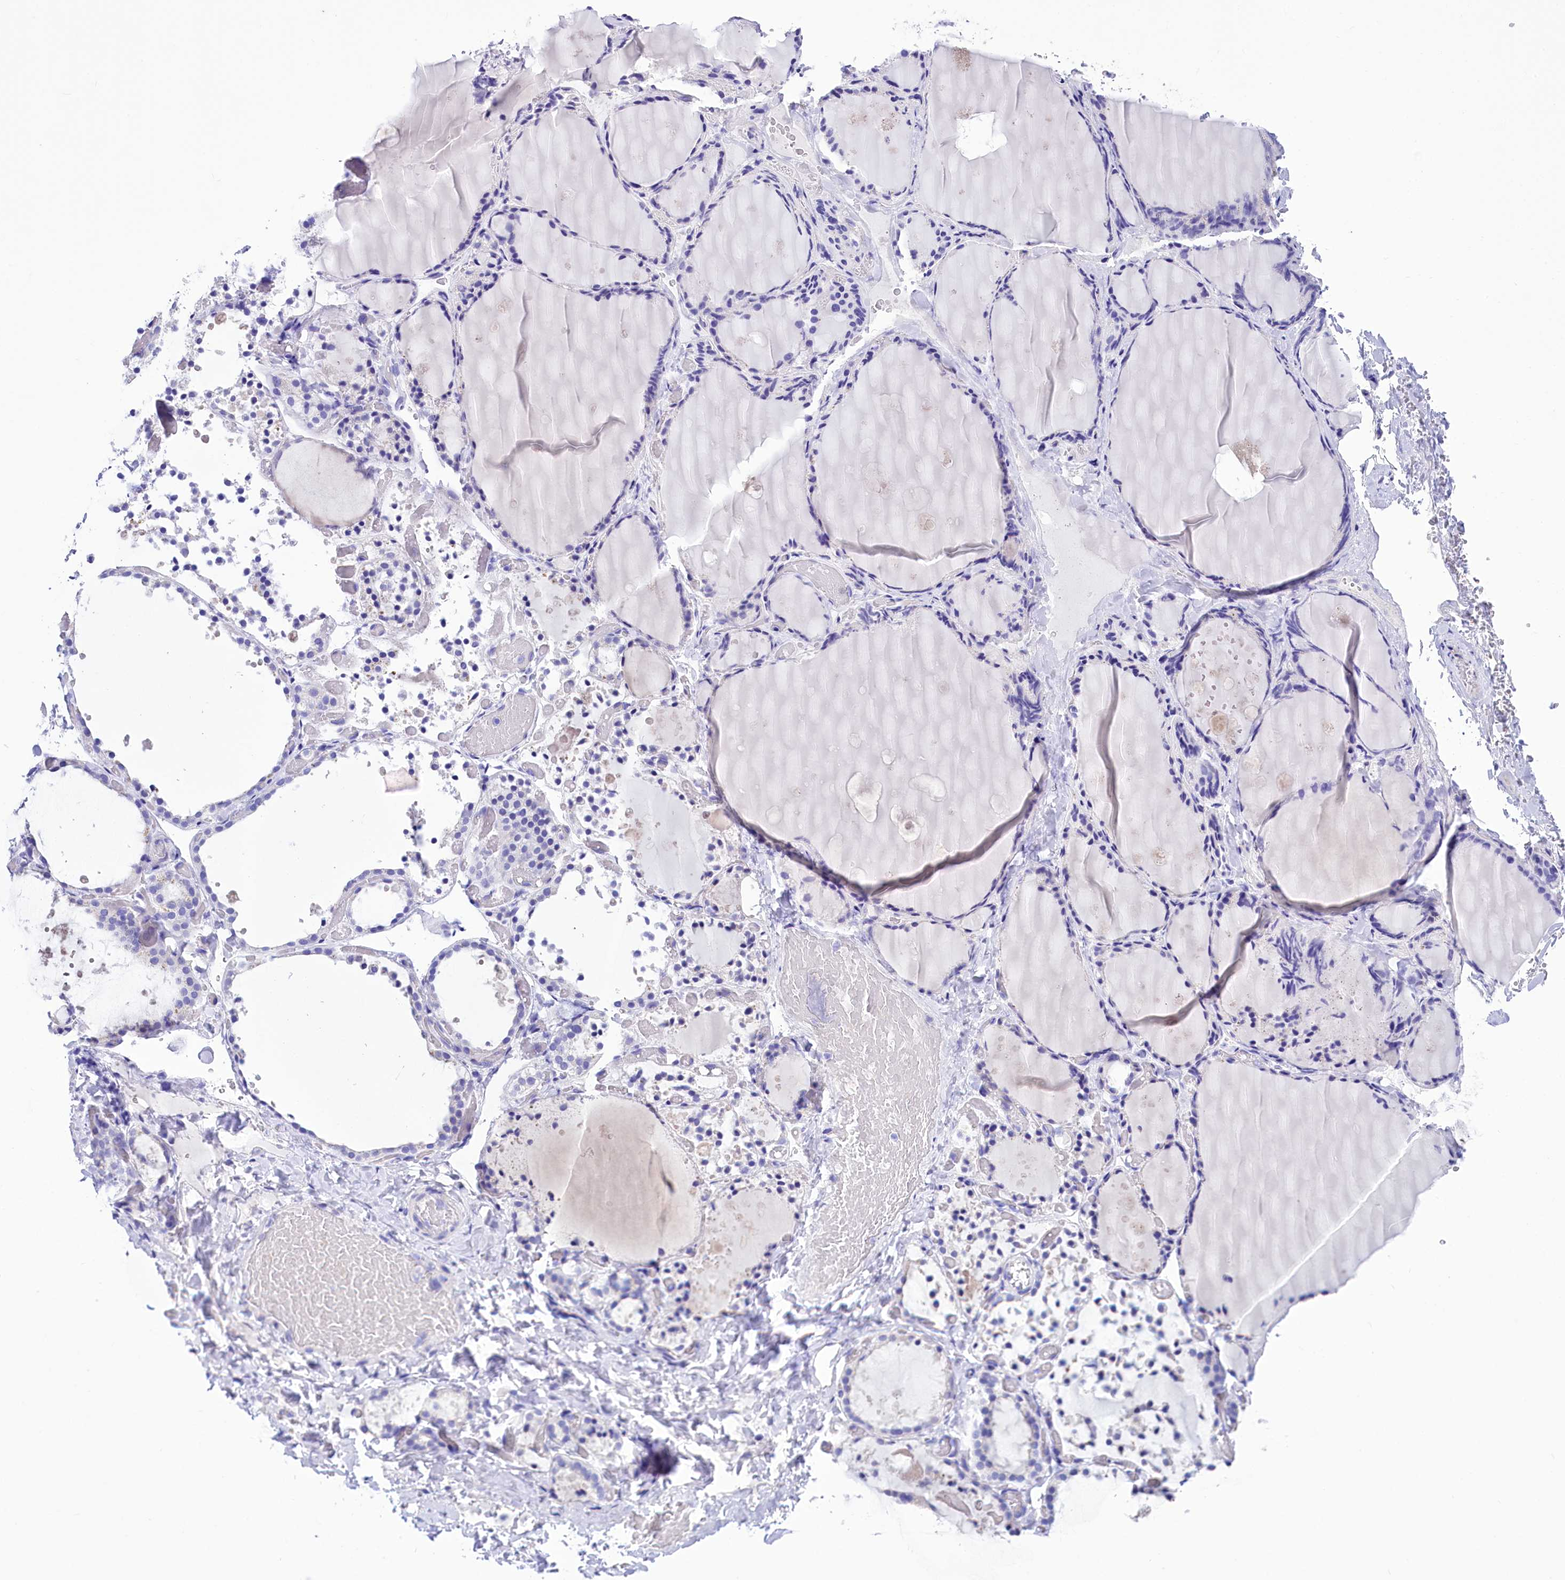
{"staining": {"intensity": "negative", "quantity": "none", "location": "none"}, "tissue": "thyroid gland", "cell_type": "Glandular cells", "image_type": "normal", "snomed": [{"axis": "morphology", "description": "Normal tissue, NOS"}, {"axis": "topography", "description": "Thyroid gland"}], "caption": "An image of thyroid gland stained for a protein displays no brown staining in glandular cells. Nuclei are stained in blue.", "gene": "TTC36", "patient": {"sex": "female", "age": 44}}